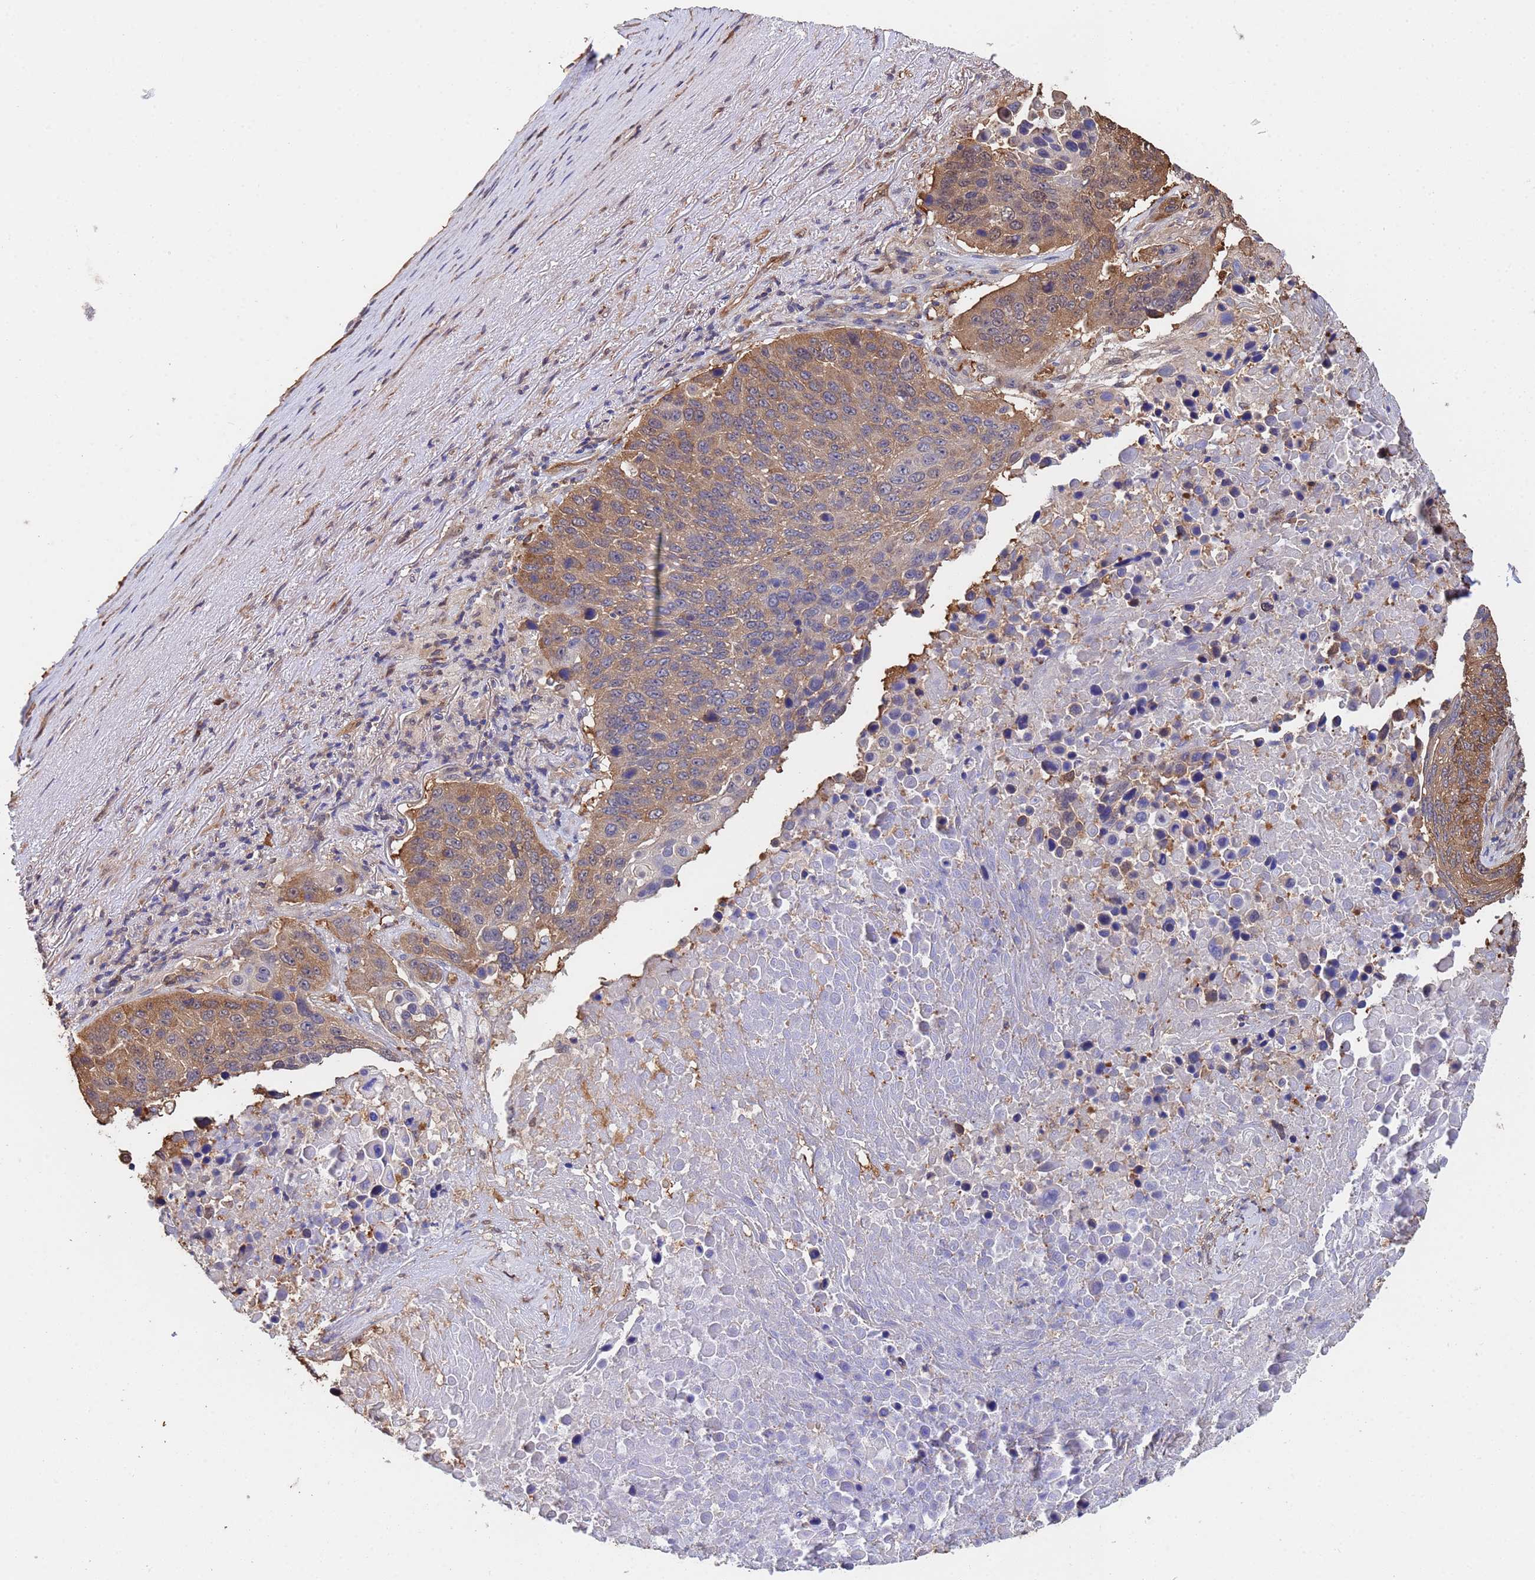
{"staining": {"intensity": "moderate", "quantity": "25%-75%", "location": "cytoplasmic/membranous"}, "tissue": "lung cancer", "cell_type": "Tumor cells", "image_type": "cancer", "snomed": [{"axis": "morphology", "description": "Normal tissue, NOS"}, {"axis": "morphology", "description": "Squamous cell carcinoma, NOS"}, {"axis": "topography", "description": "Lymph node"}, {"axis": "topography", "description": "Lung"}], "caption": "A brown stain labels moderate cytoplasmic/membranous staining of a protein in human lung cancer (squamous cell carcinoma) tumor cells.", "gene": "FAM25A", "patient": {"sex": "male", "age": 66}}